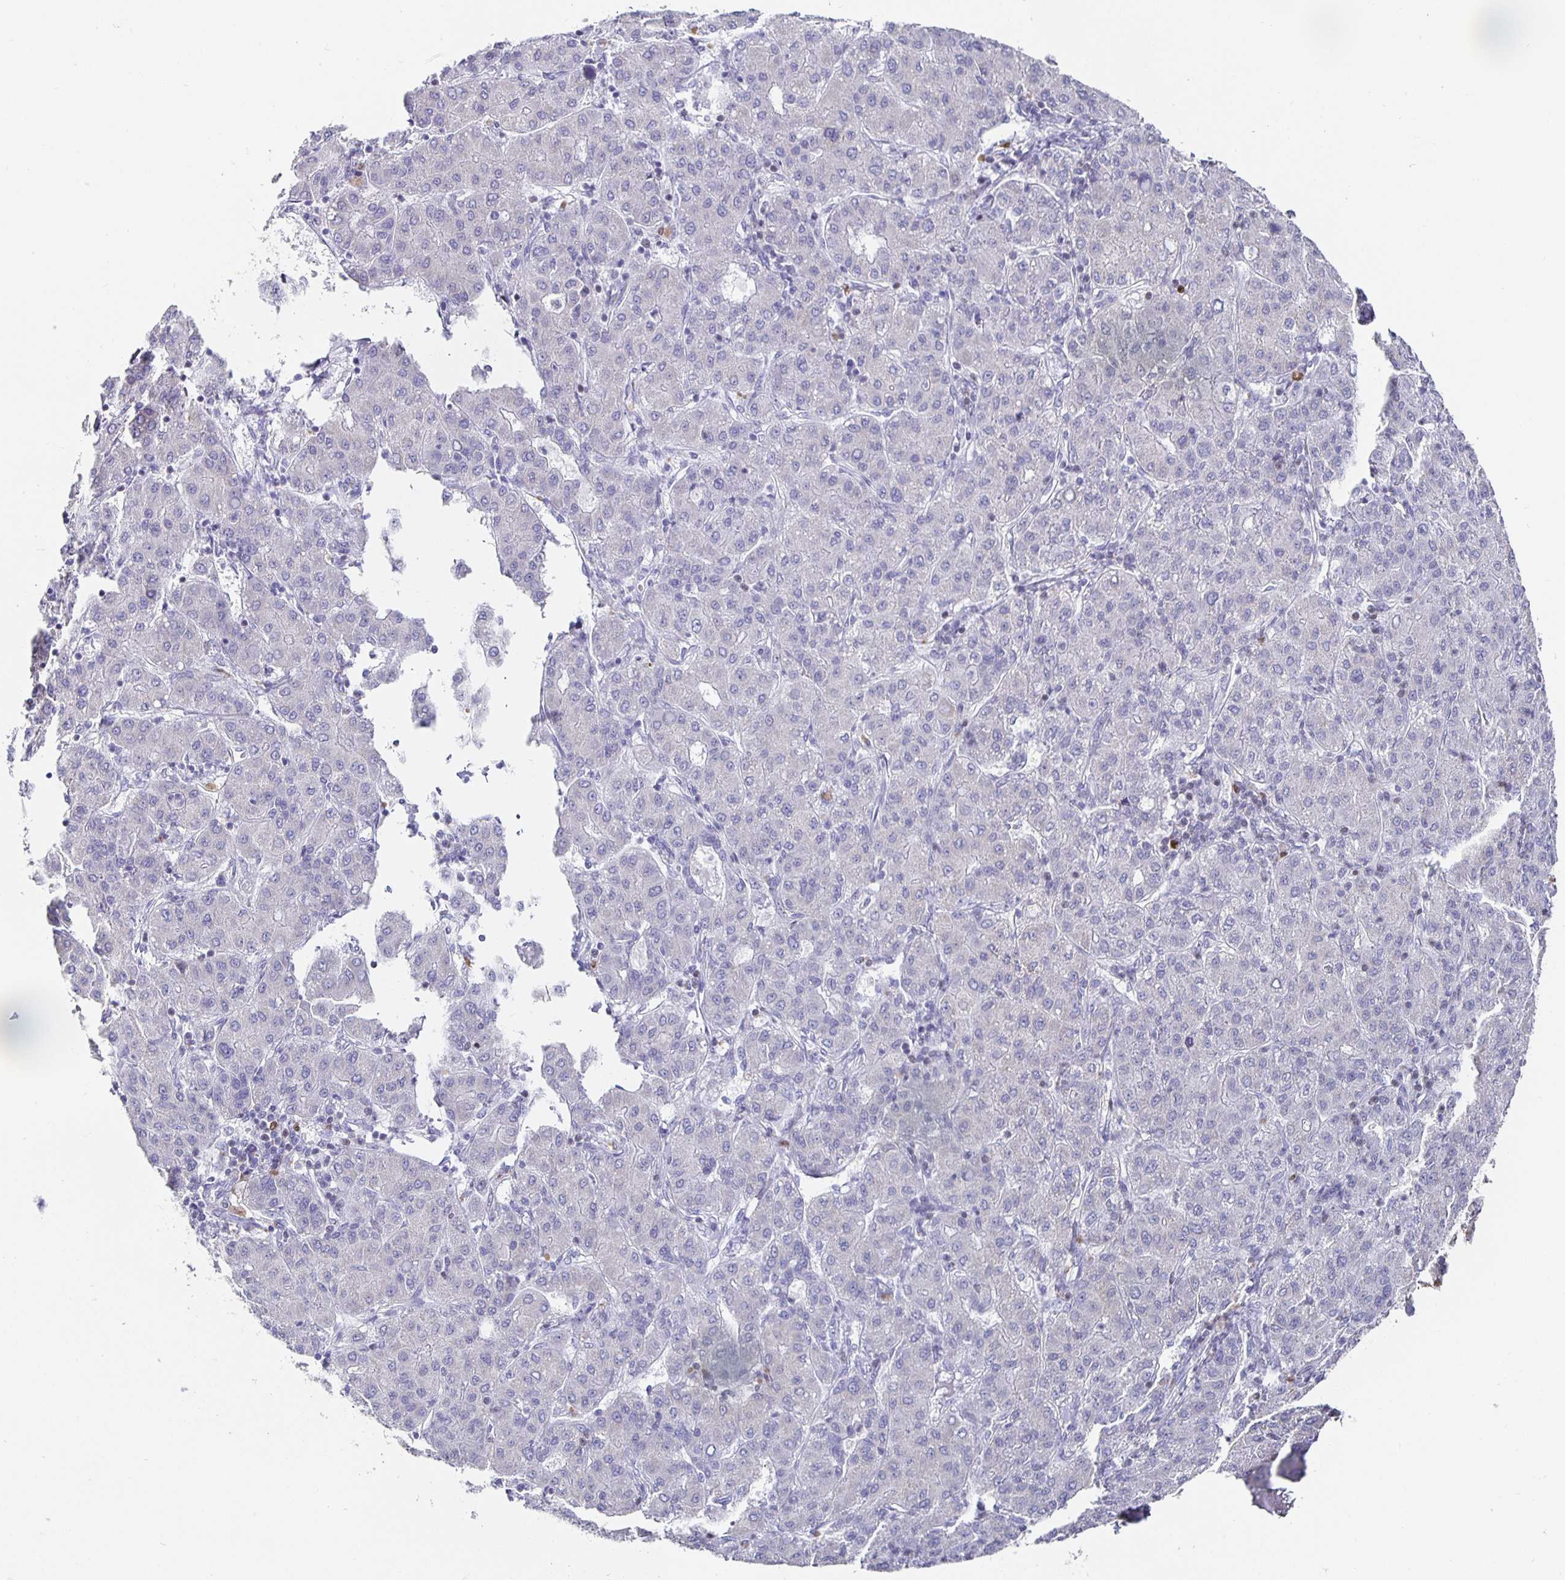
{"staining": {"intensity": "negative", "quantity": "none", "location": "none"}, "tissue": "liver cancer", "cell_type": "Tumor cells", "image_type": "cancer", "snomed": [{"axis": "morphology", "description": "Carcinoma, Hepatocellular, NOS"}, {"axis": "topography", "description": "Liver"}], "caption": "Liver cancer (hepatocellular carcinoma) was stained to show a protein in brown. There is no significant positivity in tumor cells.", "gene": "RUNX2", "patient": {"sex": "male", "age": 65}}